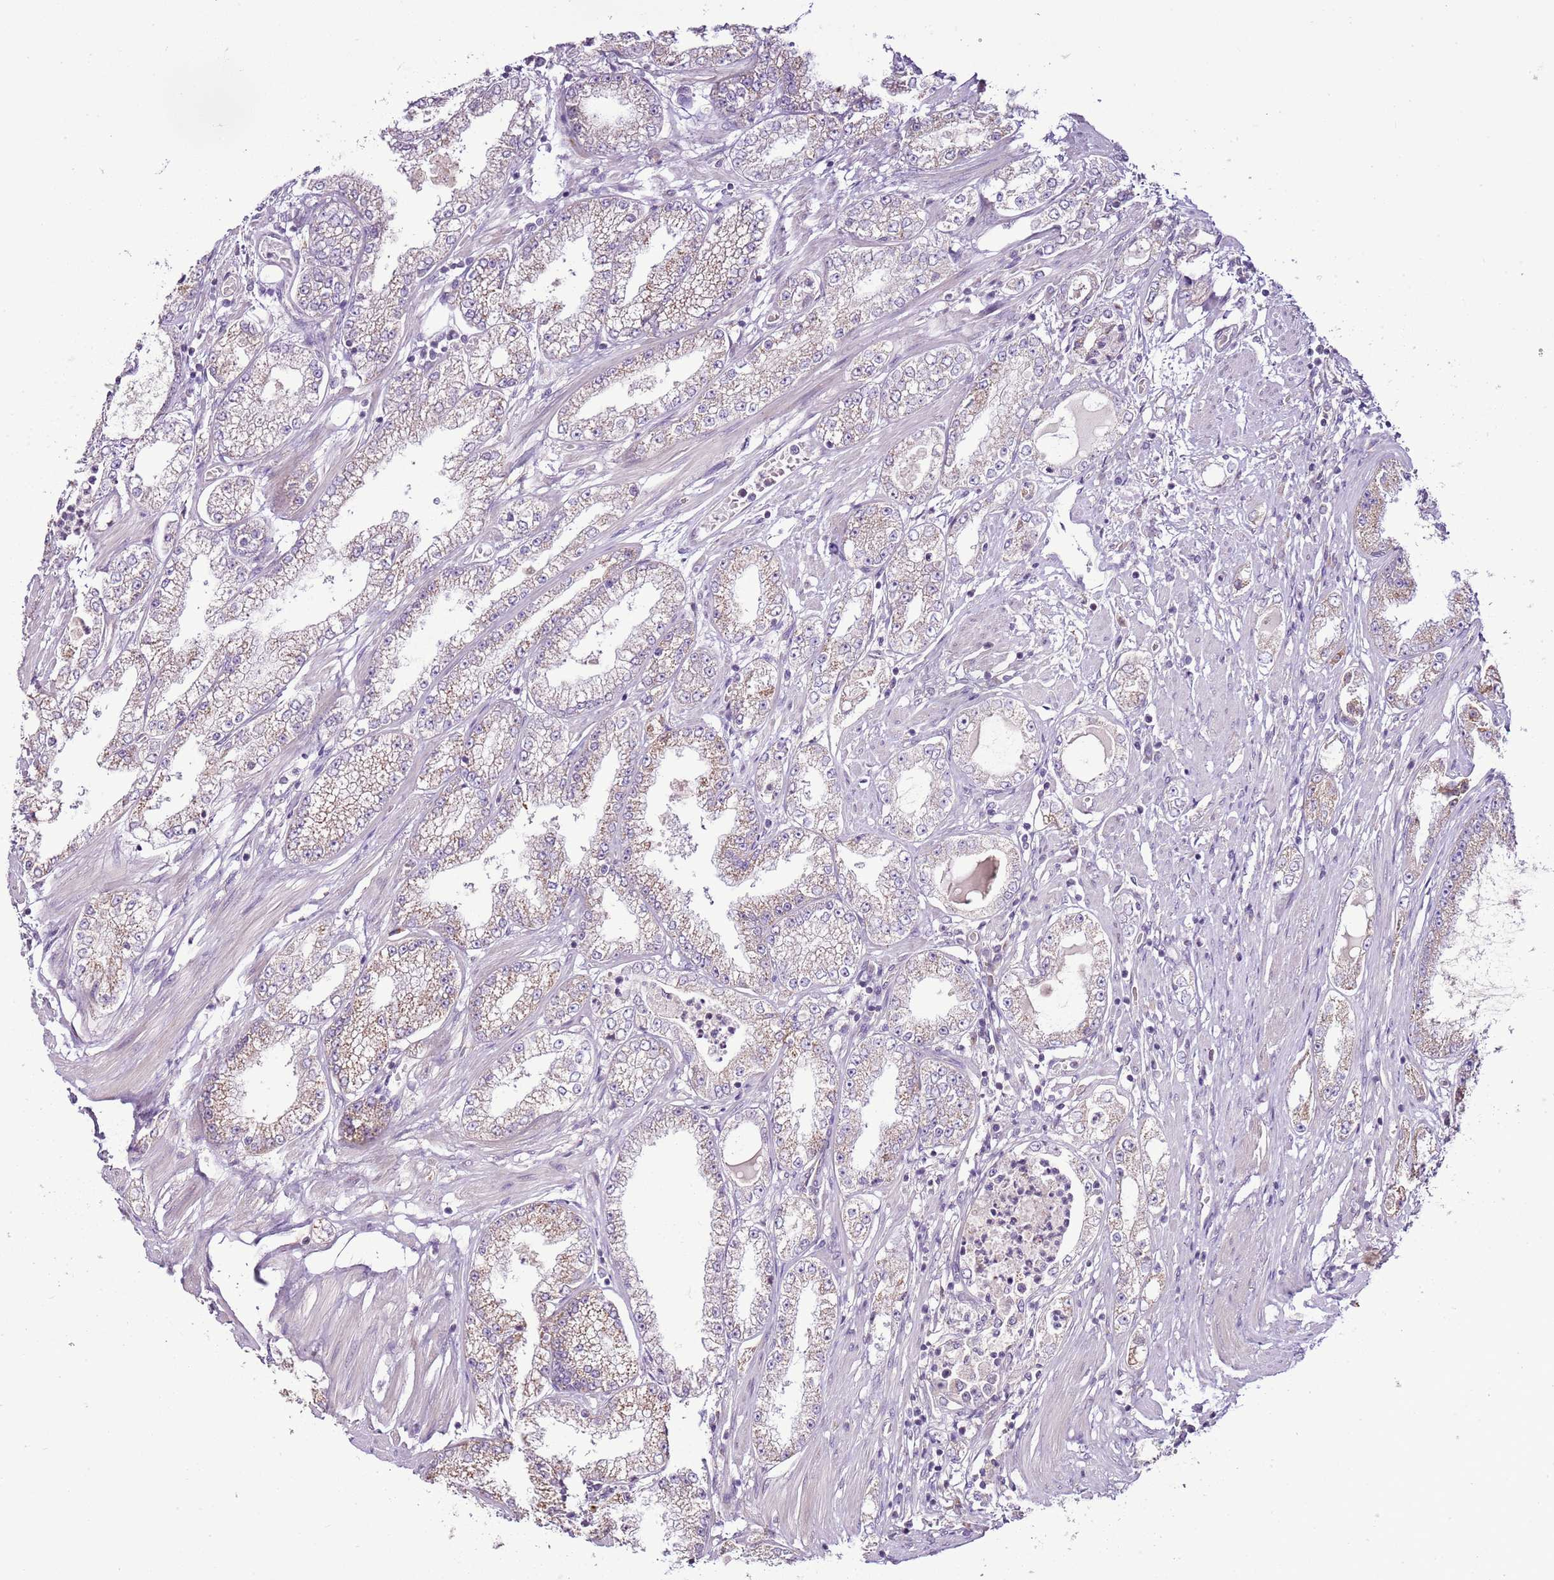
{"staining": {"intensity": "weak", "quantity": "25%-75%", "location": "cytoplasmic/membranous"}, "tissue": "prostate cancer", "cell_type": "Tumor cells", "image_type": "cancer", "snomed": [{"axis": "morphology", "description": "Adenocarcinoma, High grade"}, {"axis": "topography", "description": "Prostate"}], "caption": "IHC (DAB (3,3'-diaminobenzidine)) staining of prostate cancer (adenocarcinoma (high-grade)) exhibits weak cytoplasmic/membranous protein positivity in about 25%-75% of tumor cells. (Stains: DAB (3,3'-diaminobenzidine) in brown, nuclei in blue, Microscopy: brightfield microscopy at high magnification).", "gene": "CMKLR1", "patient": {"sex": "male", "age": 69}}